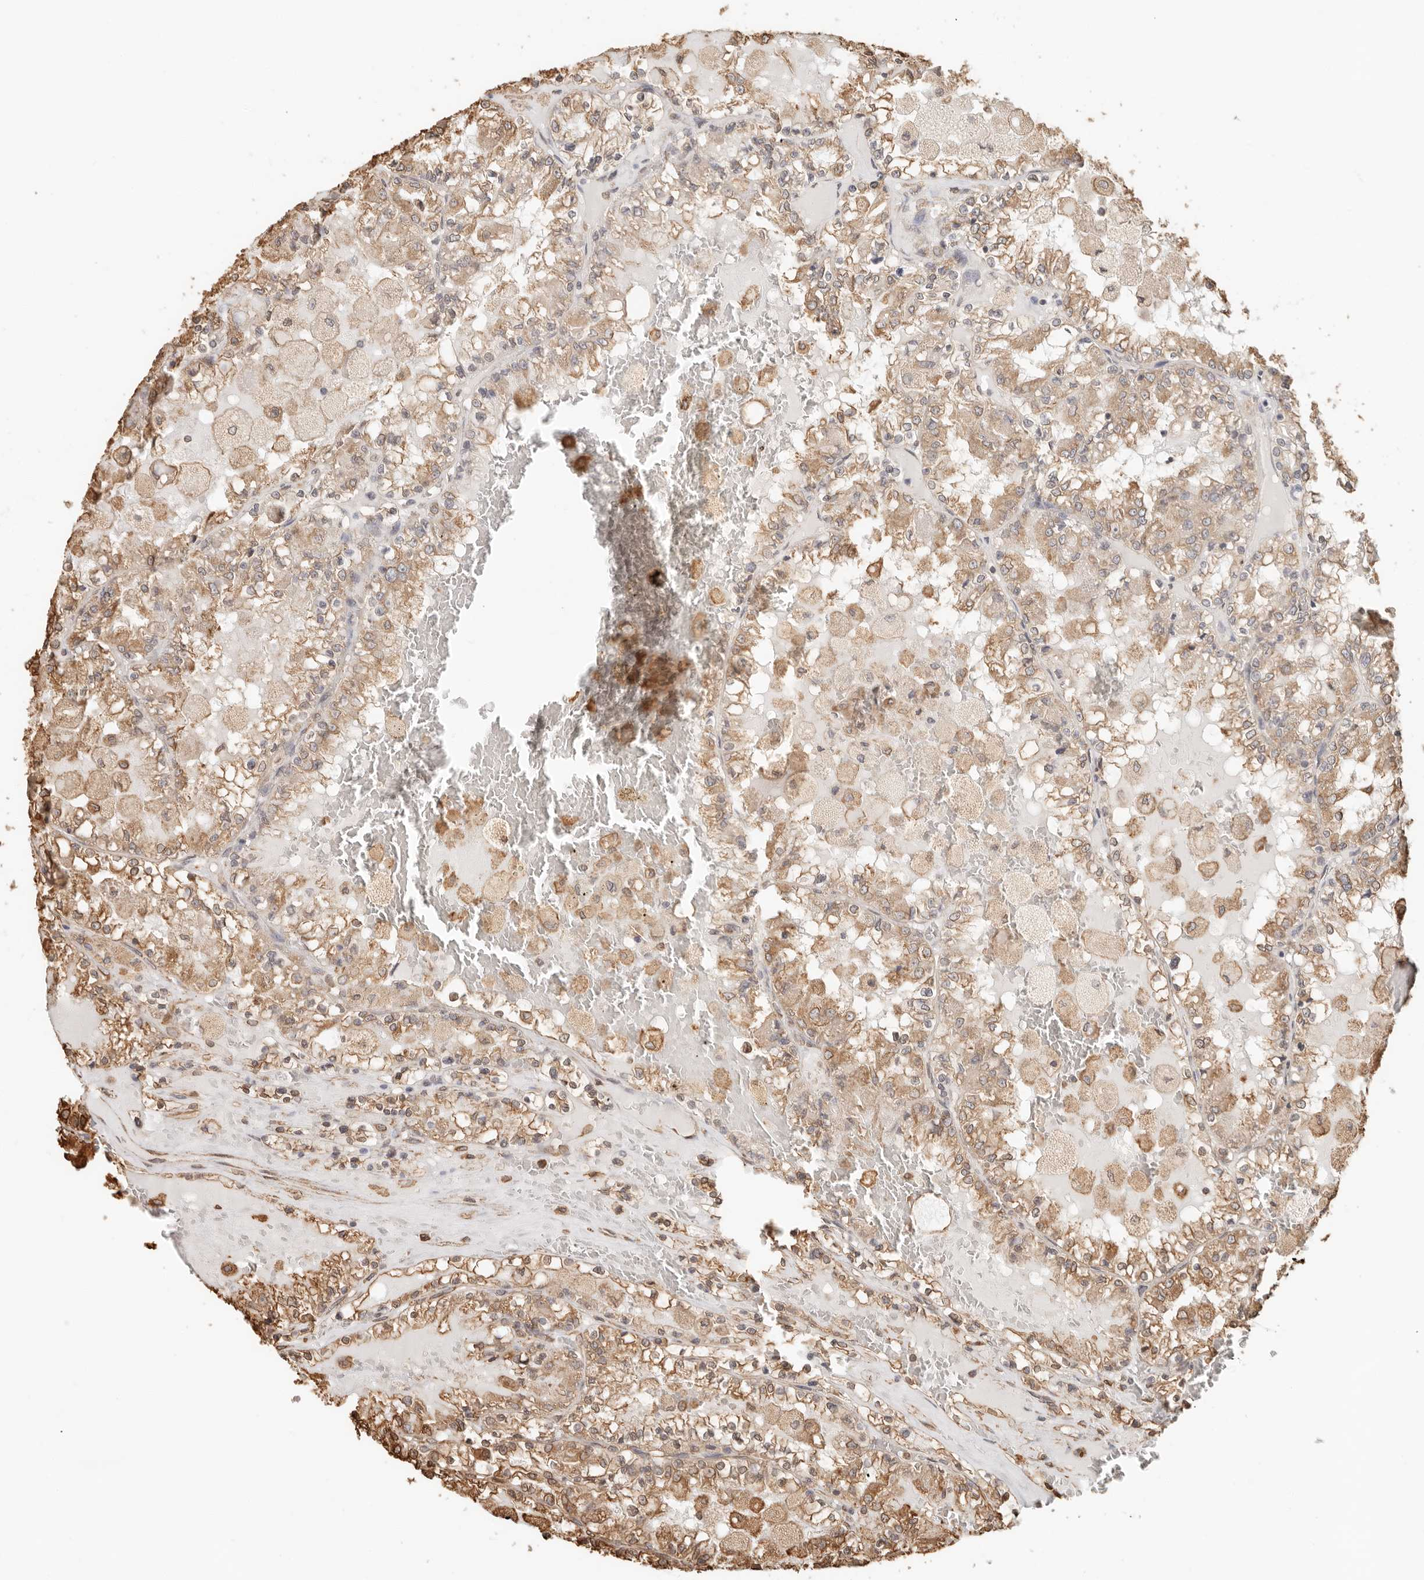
{"staining": {"intensity": "moderate", "quantity": ">75%", "location": "cytoplasmic/membranous"}, "tissue": "renal cancer", "cell_type": "Tumor cells", "image_type": "cancer", "snomed": [{"axis": "morphology", "description": "Adenocarcinoma, NOS"}, {"axis": "topography", "description": "Kidney"}], "caption": "IHC (DAB (3,3'-diaminobenzidine)) staining of renal cancer demonstrates moderate cytoplasmic/membranous protein positivity in approximately >75% of tumor cells.", "gene": "ARHGEF10L", "patient": {"sex": "female", "age": 56}}